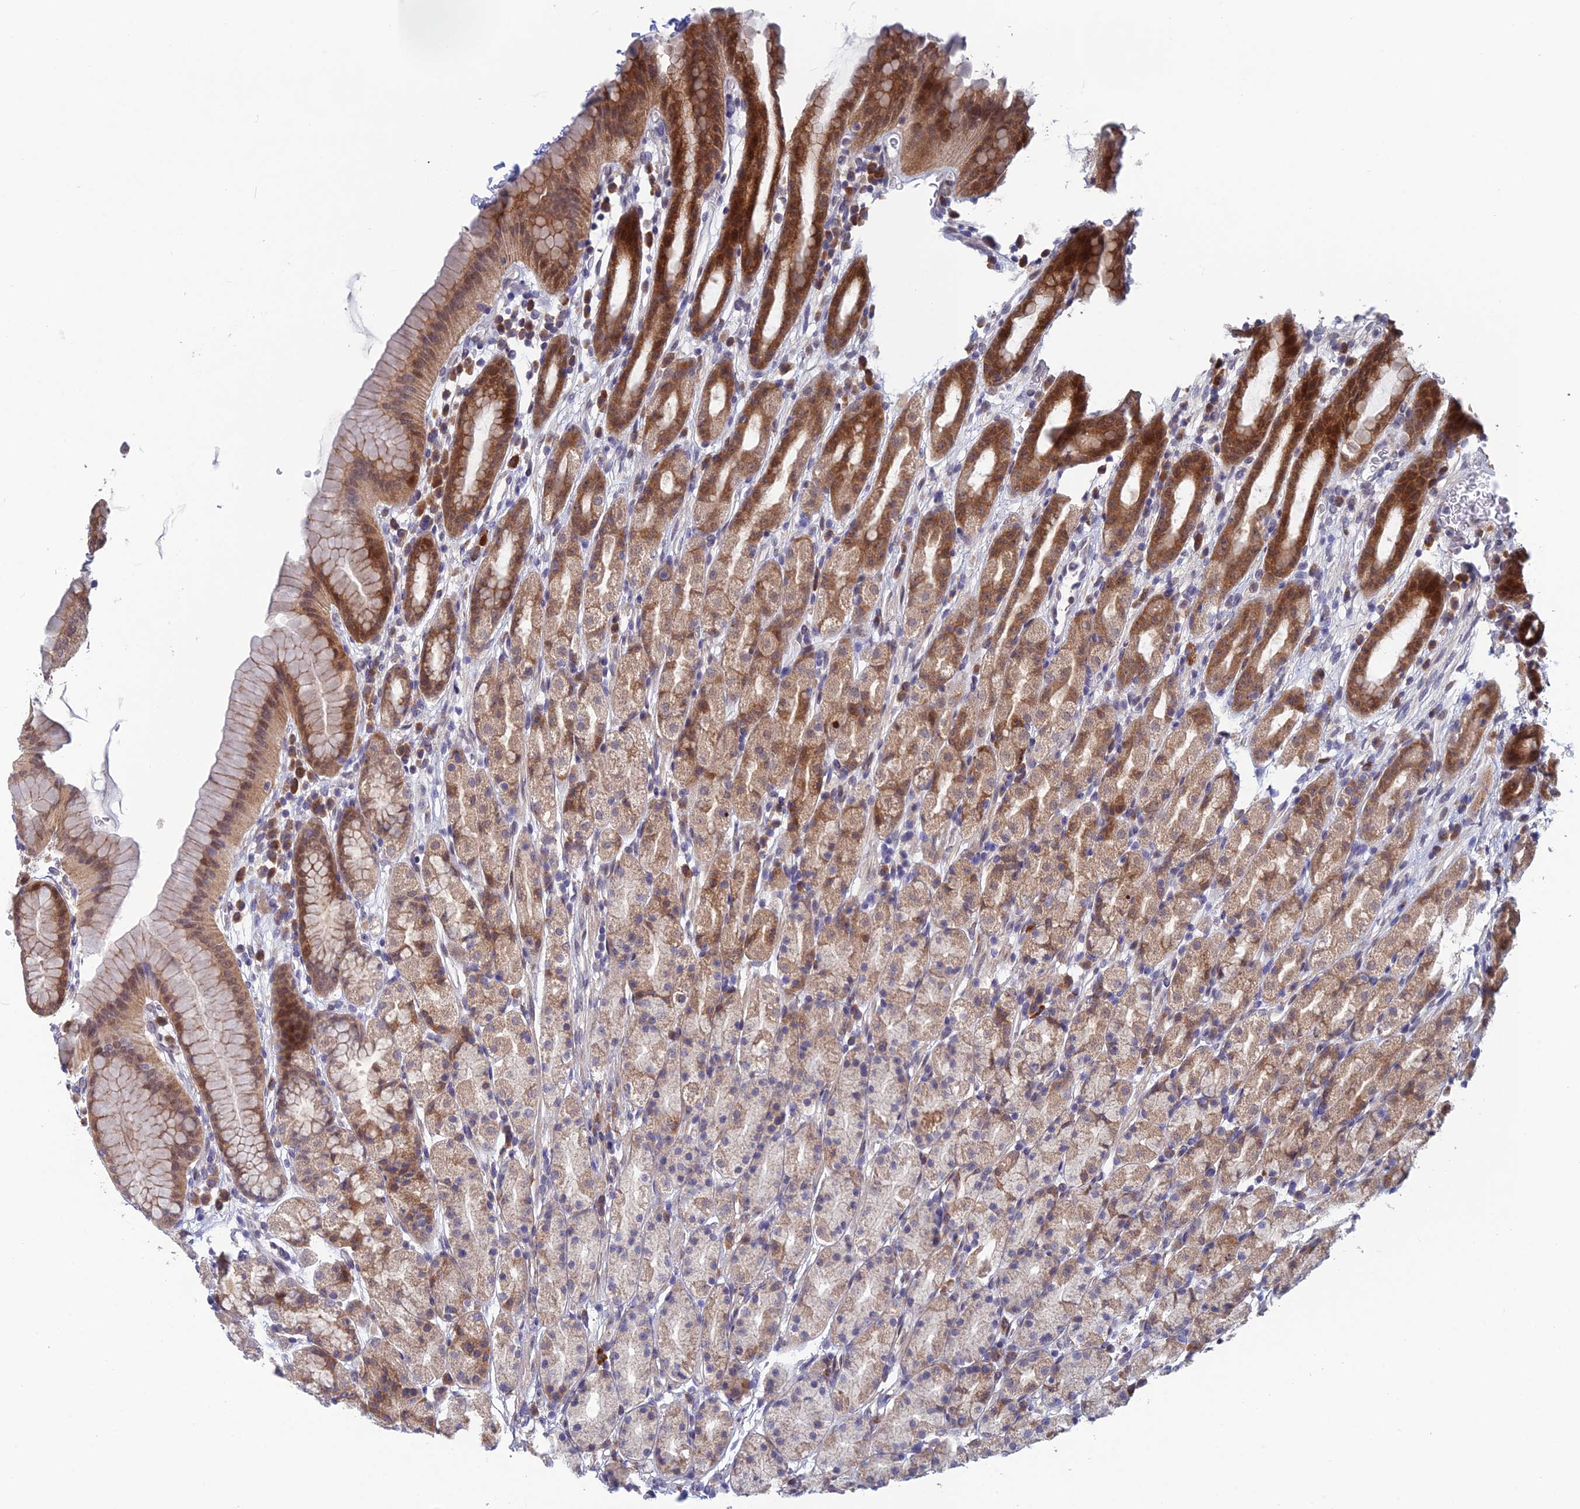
{"staining": {"intensity": "moderate", "quantity": "25%-75%", "location": "cytoplasmic/membranous,nuclear"}, "tissue": "stomach", "cell_type": "Glandular cells", "image_type": "normal", "snomed": [{"axis": "morphology", "description": "Normal tissue, NOS"}, {"axis": "topography", "description": "Stomach, upper"}], "caption": "Protein expression analysis of unremarkable stomach demonstrates moderate cytoplasmic/membranous,nuclear expression in approximately 25%-75% of glandular cells.", "gene": "SRA1", "patient": {"sex": "male", "age": 47}}